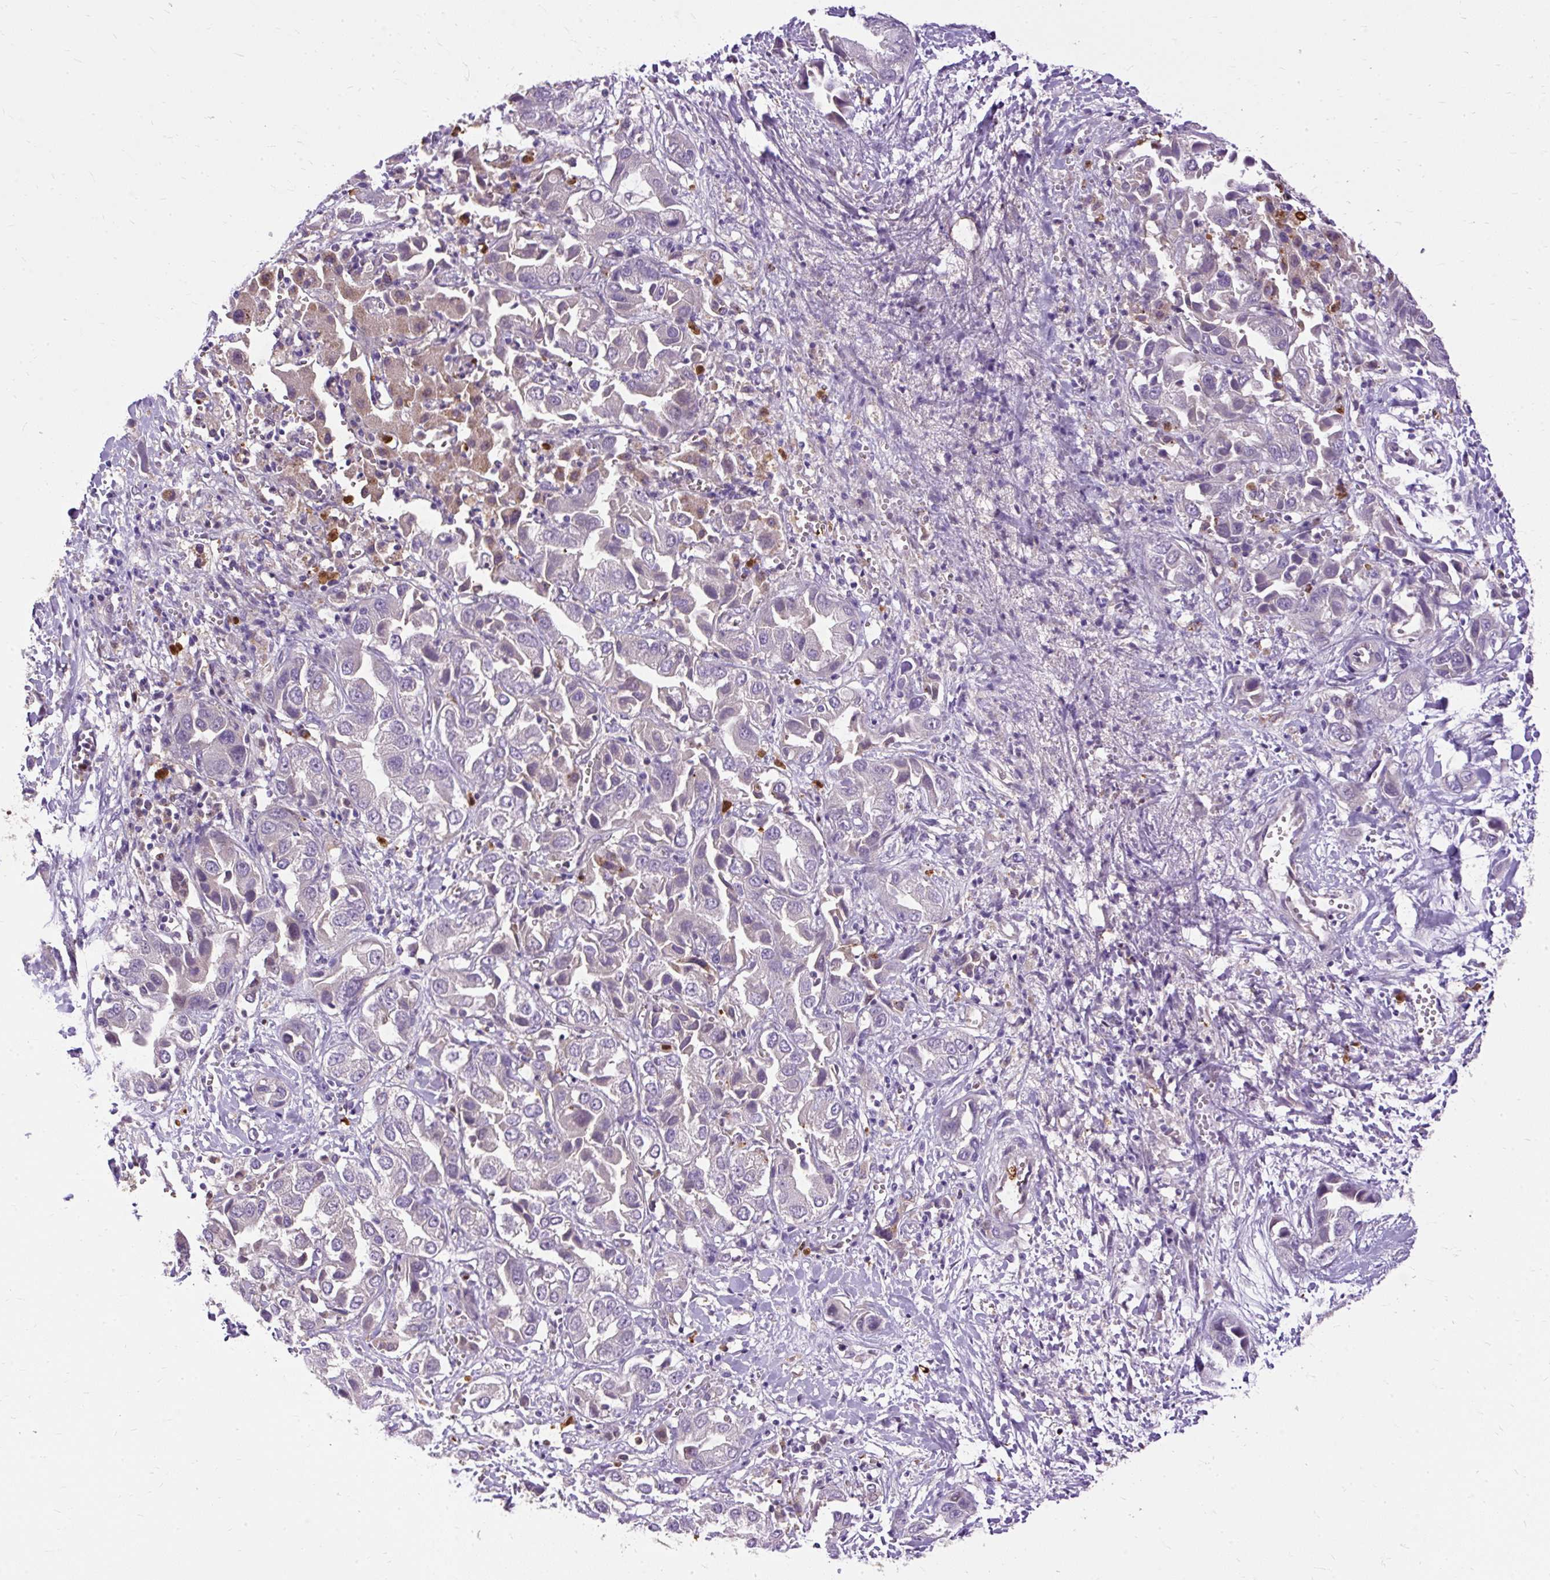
{"staining": {"intensity": "negative", "quantity": "none", "location": "none"}, "tissue": "liver cancer", "cell_type": "Tumor cells", "image_type": "cancer", "snomed": [{"axis": "morphology", "description": "Cholangiocarcinoma"}, {"axis": "topography", "description": "Liver"}], "caption": "This is an immunohistochemistry image of human liver cholangiocarcinoma. There is no positivity in tumor cells.", "gene": "CTTNBP2", "patient": {"sex": "female", "age": 52}}